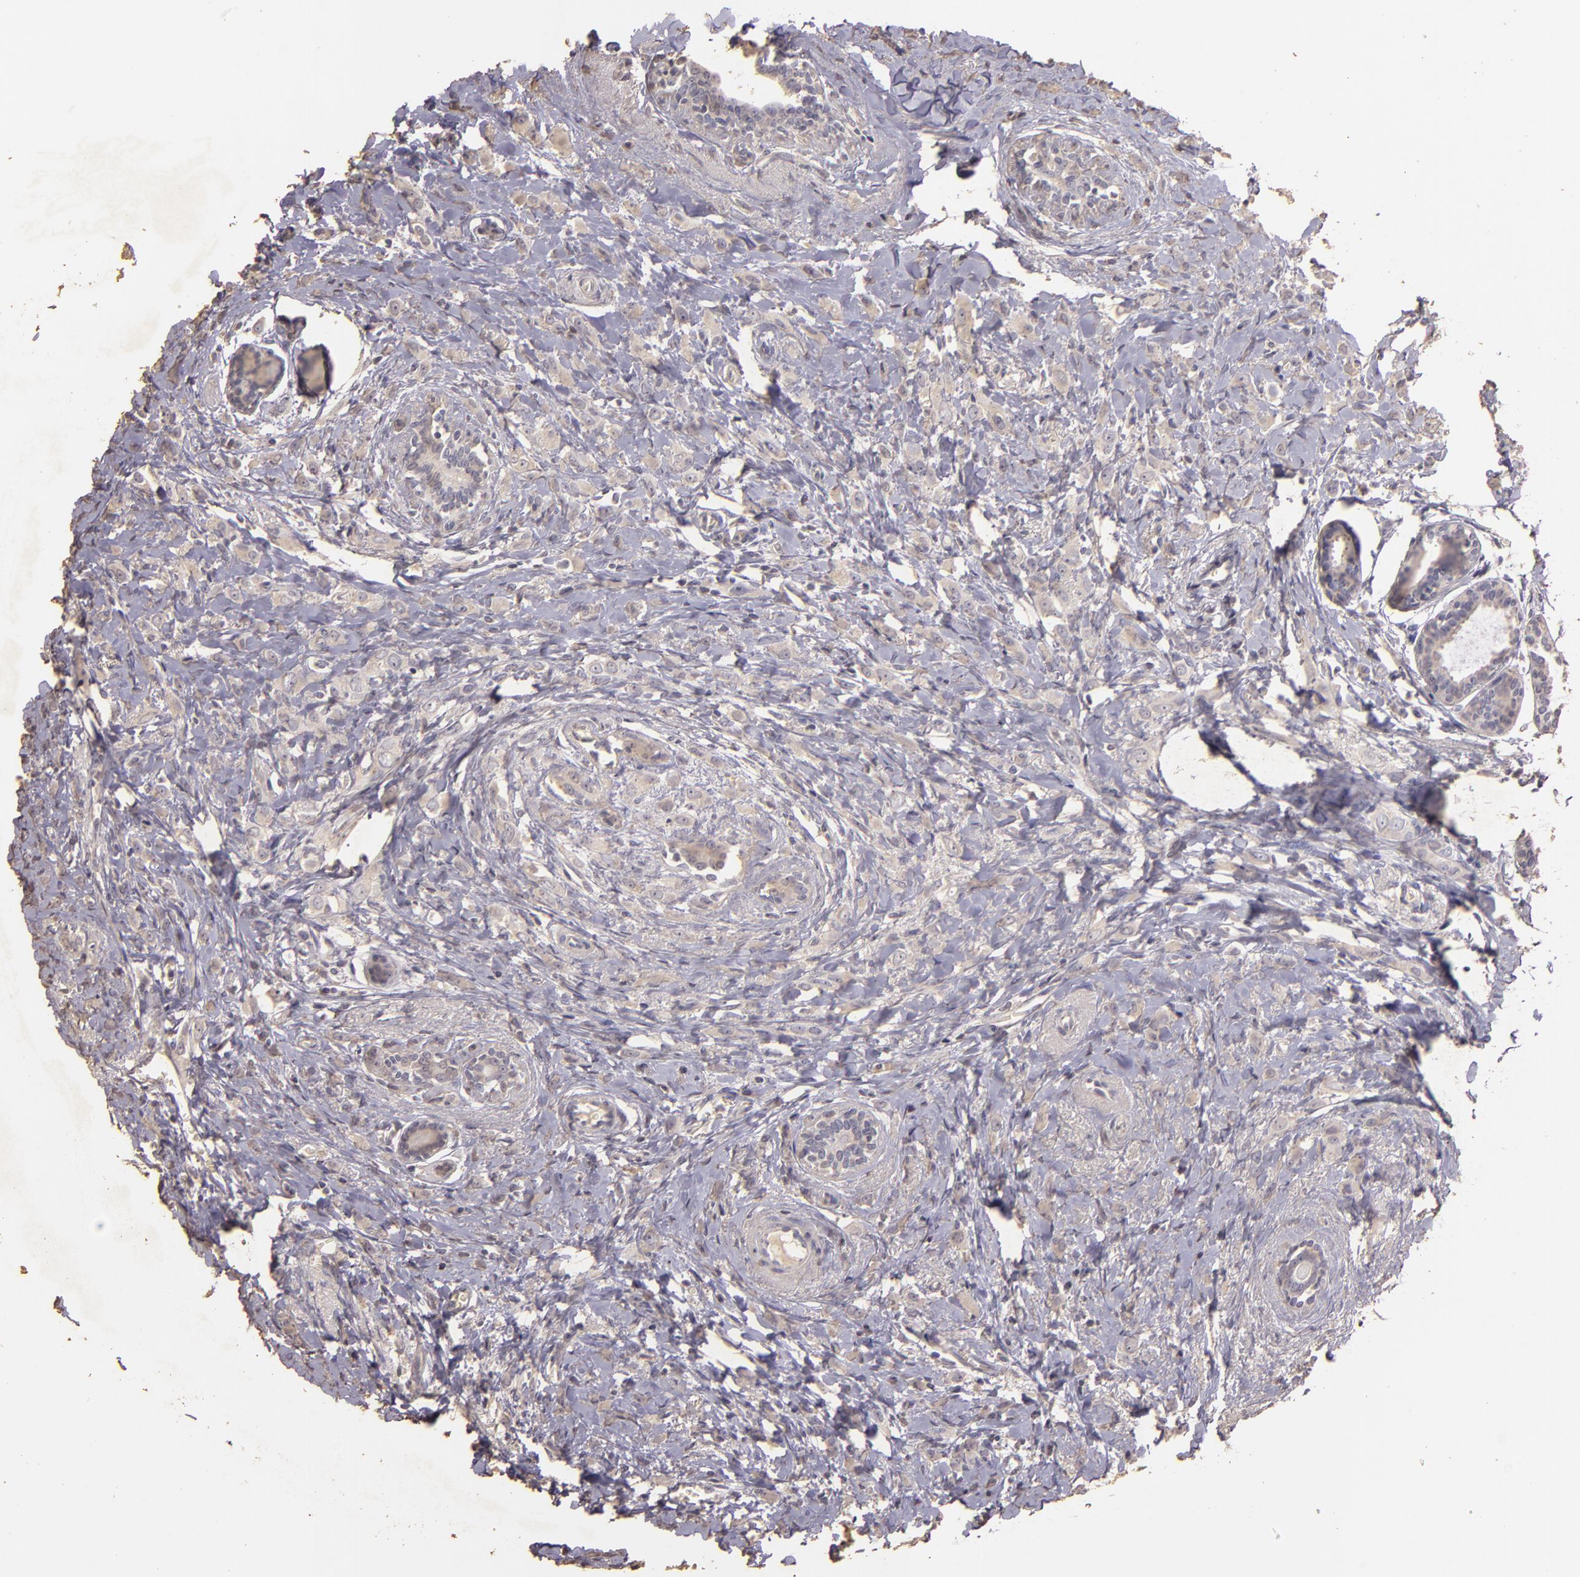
{"staining": {"intensity": "weak", "quantity": "25%-75%", "location": "cytoplasmic/membranous"}, "tissue": "breast cancer", "cell_type": "Tumor cells", "image_type": "cancer", "snomed": [{"axis": "morphology", "description": "Lobular carcinoma"}, {"axis": "topography", "description": "Breast"}], "caption": "The histopathology image shows staining of breast lobular carcinoma, revealing weak cytoplasmic/membranous protein expression (brown color) within tumor cells.", "gene": "BCL2L13", "patient": {"sex": "female", "age": 57}}